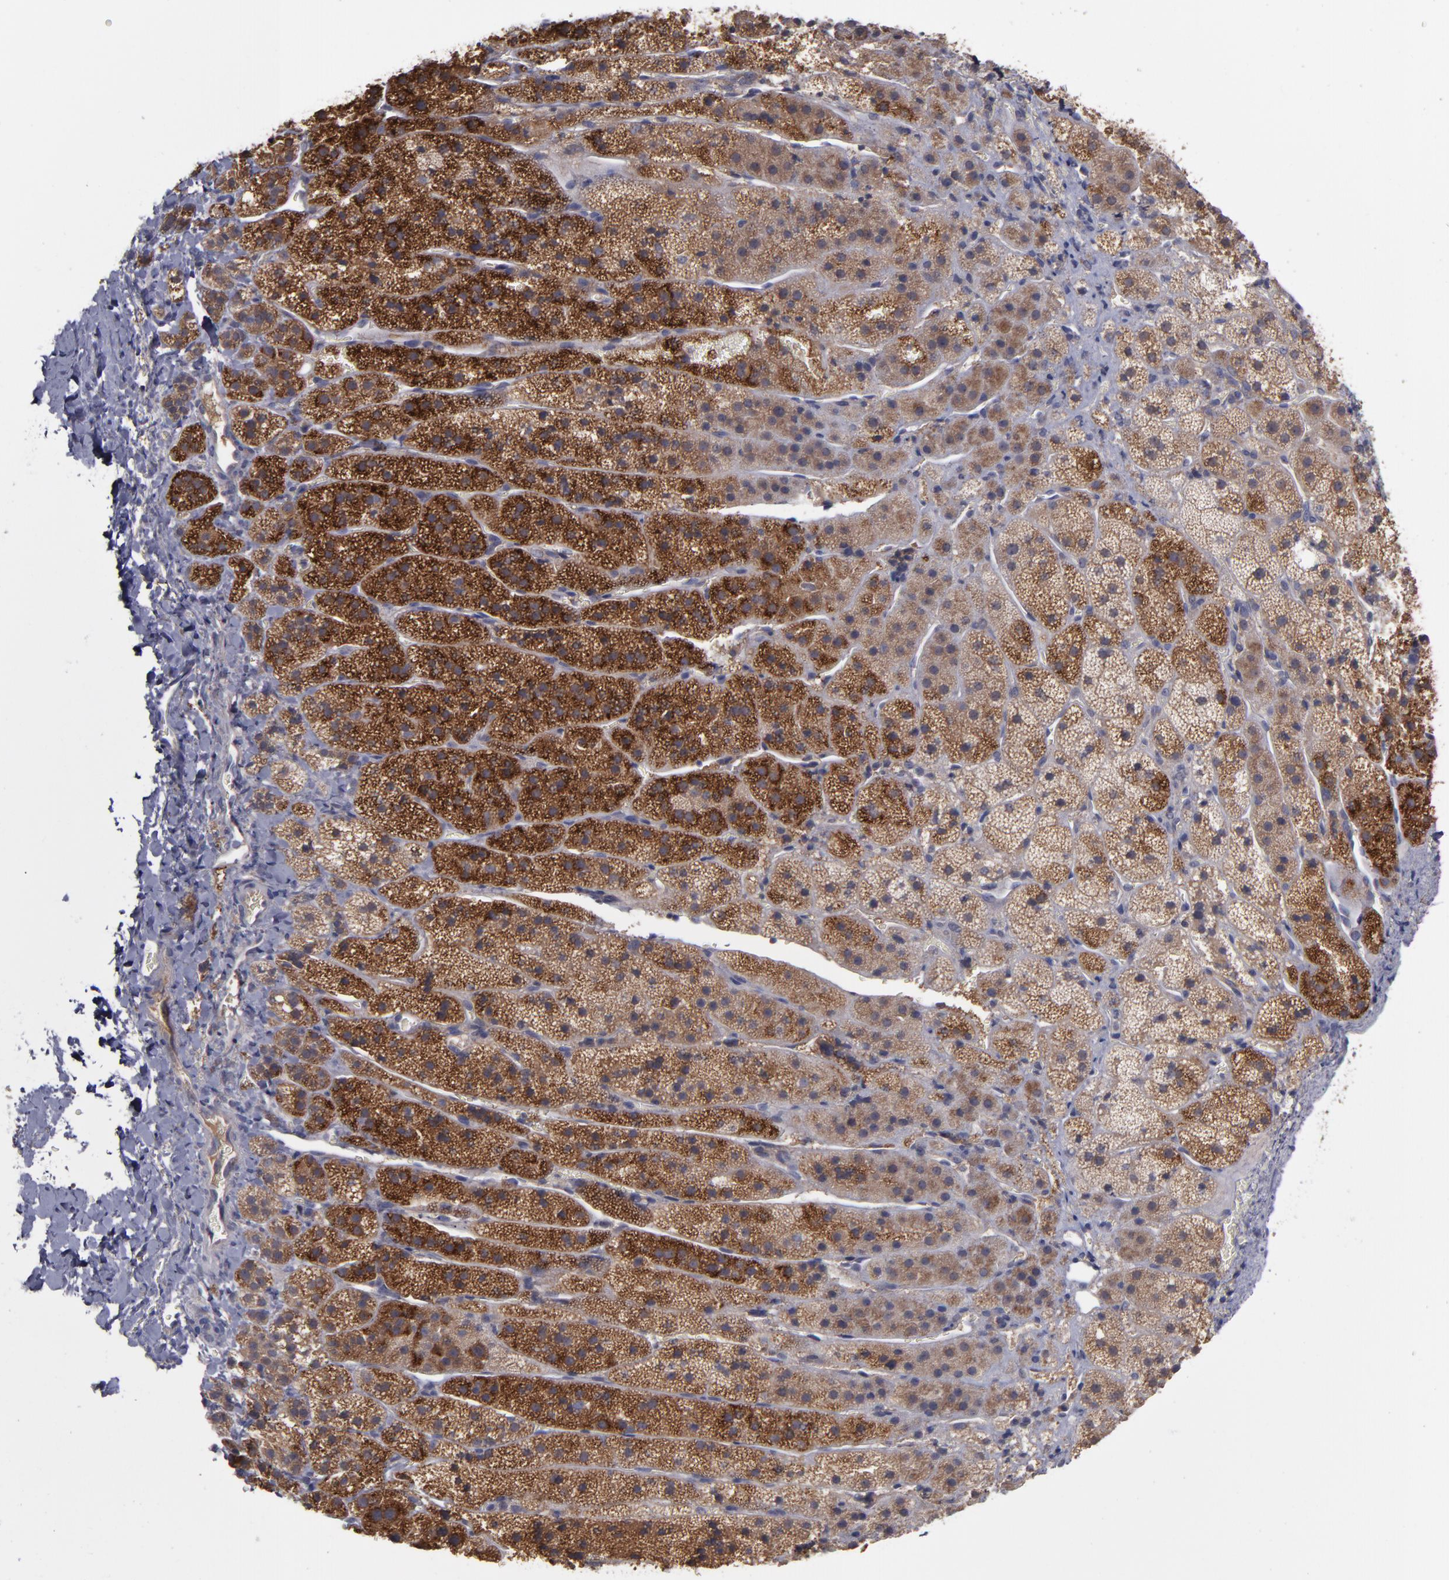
{"staining": {"intensity": "strong", "quantity": ">75%", "location": "cytoplasmic/membranous"}, "tissue": "adrenal gland", "cell_type": "Glandular cells", "image_type": "normal", "snomed": [{"axis": "morphology", "description": "Normal tissue, NOS"}, {"axis": "topography", "description": "Adrenal gland"}], "caption": "Immunohistochemistry (IHC) of normal adrenal gland exhibits high levels of strong cytoplasmic/membranous staining in approximately >75% of glandular cells. (DAB IHC, brown staining for protein, blue staining for nuclei).", "gene": "MMP11", "patient": {"sex": "female", "age": 44}}